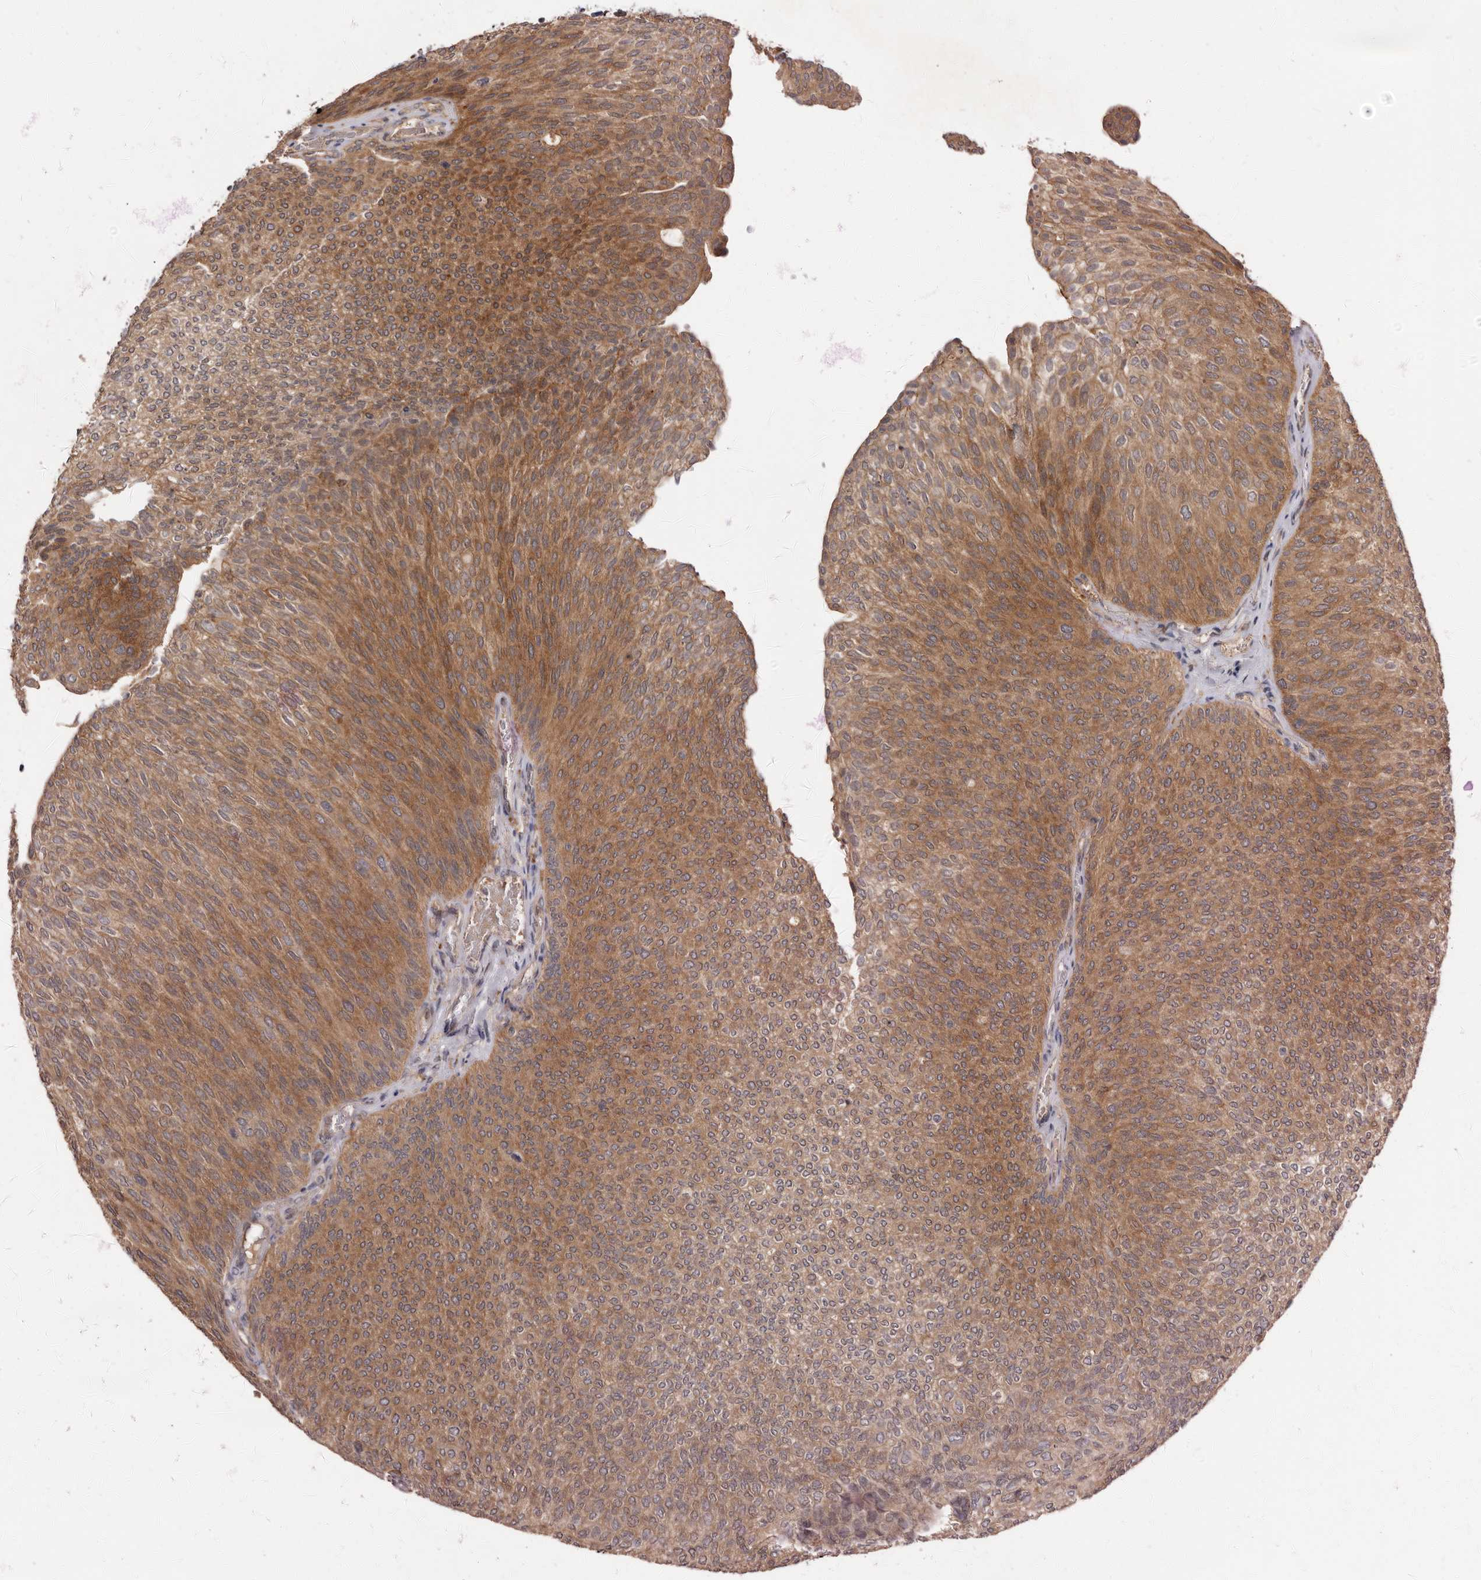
{"staining": {"intensity": "moderate", "quantity": ">75%", "location": "cytoplasmic/membranous"}, "tissue": "urothelial cancer", "cell_type": "Tumor cells", "image_type": "cancer", "snomed": [{"axis": "morphology", "description": "Urothelial carcinoma, Low grade"}, {"axis": "topography", "description": "Urinary bladder"}], "caption": "Immunohistochemical staining of urothelial cancer exhibits medium levels of moderate cytoplasmic/membranous protein staining in approximately >75% of tumor cells.", "gene": "INAVA", "patient": {"sex": "female", "age": 79}}